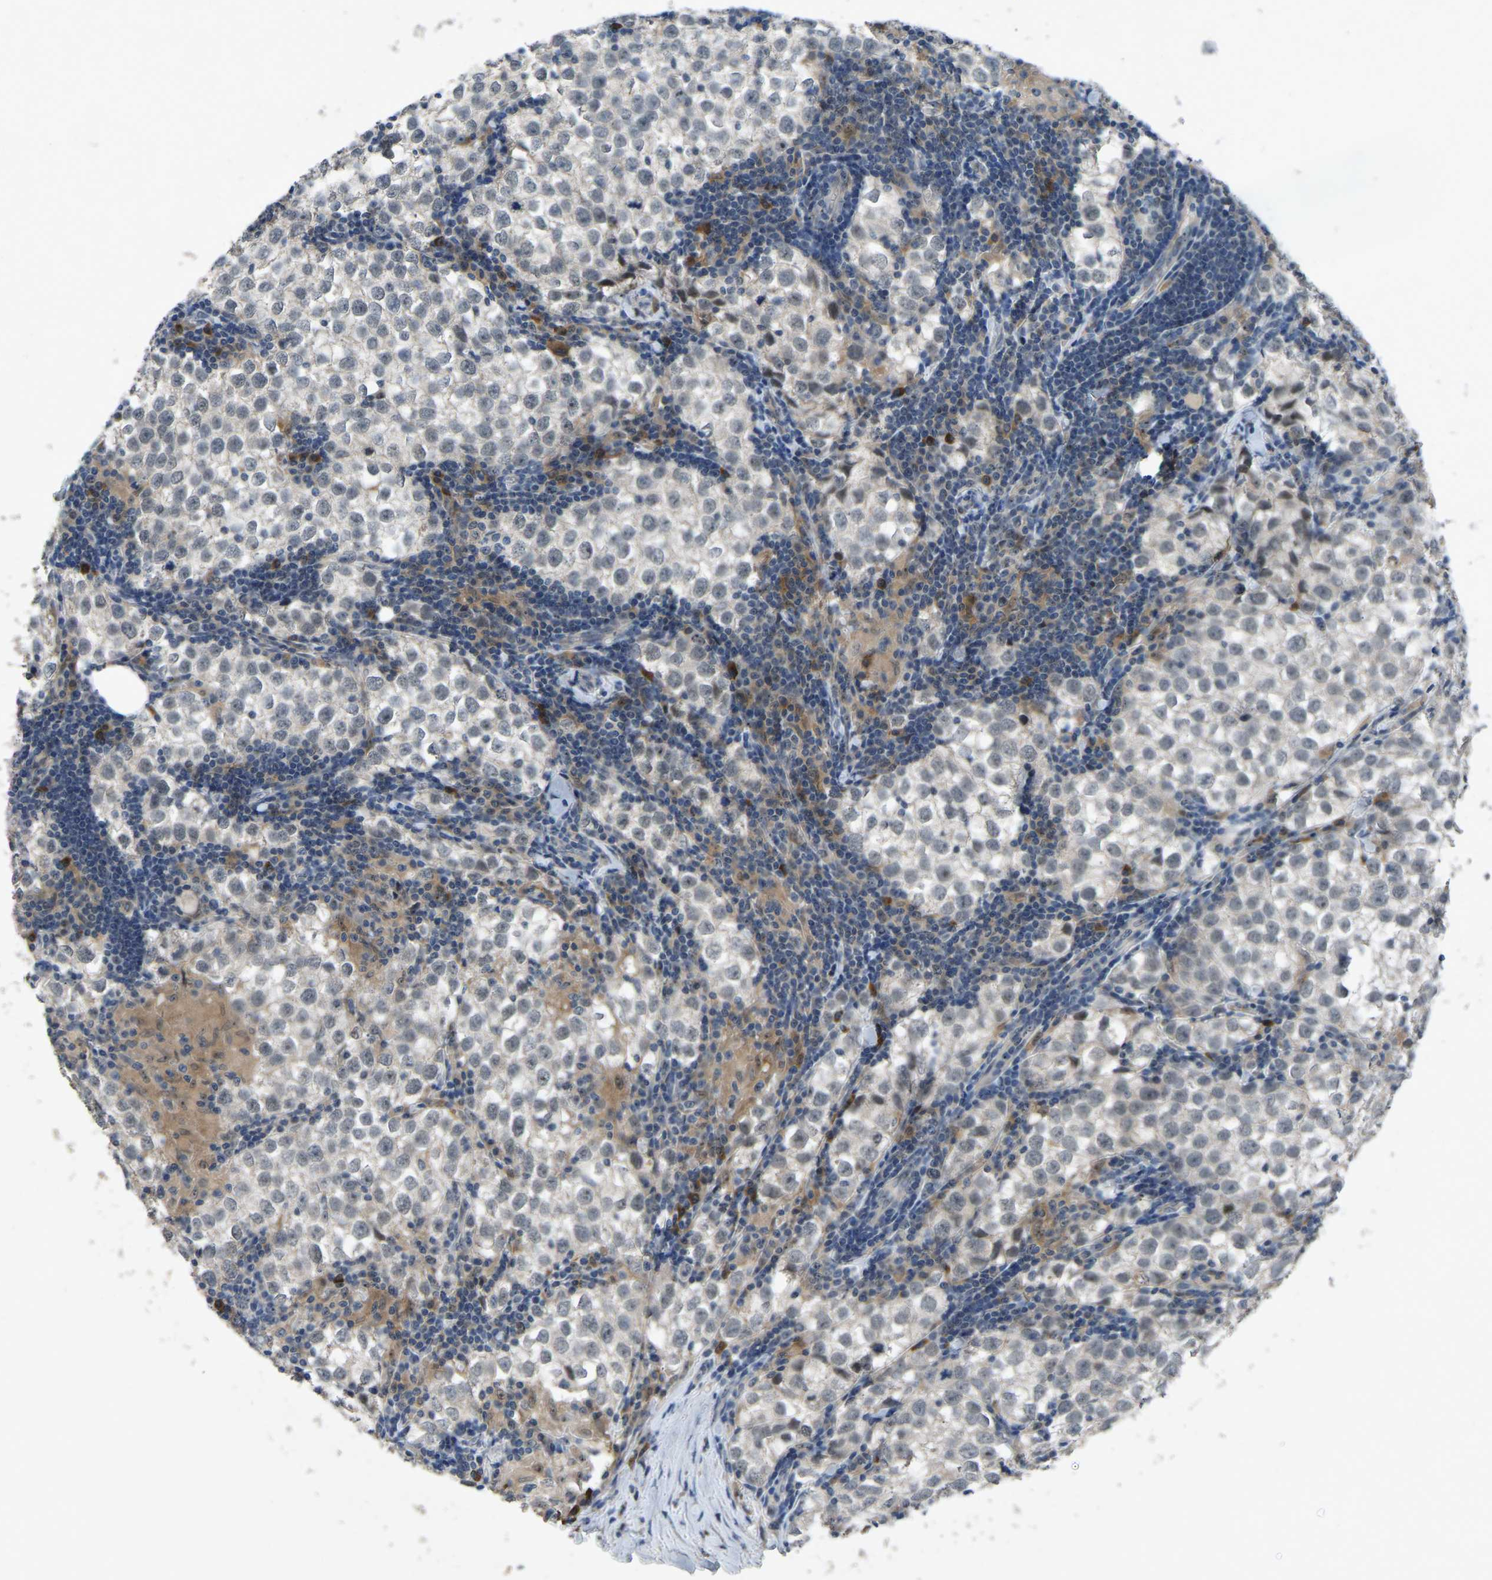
{"staining": {"intensity": "negative", "quantity": "none", "location": "none"}, "tissue": "testis cancer", "cell_type": "Tumor cells", "image_type": "cancer", "snomed": [{"axis": "morphology", "description": "Seminoma, NOS"}, {"axis": "morphology", "description": "Carcinoma, Embryonal, NOS"}, {"axis": "topography", "description": "Testis"}], "caption": "An immunohistochemistry image of testis embryonal carcinoma is shown. There is no staining in tumor cells of testis embryonal carcinoma. (DAB IHC, high magnification).", "gene": "FHIT", "patient": {"sex": "male", "age": 36}}